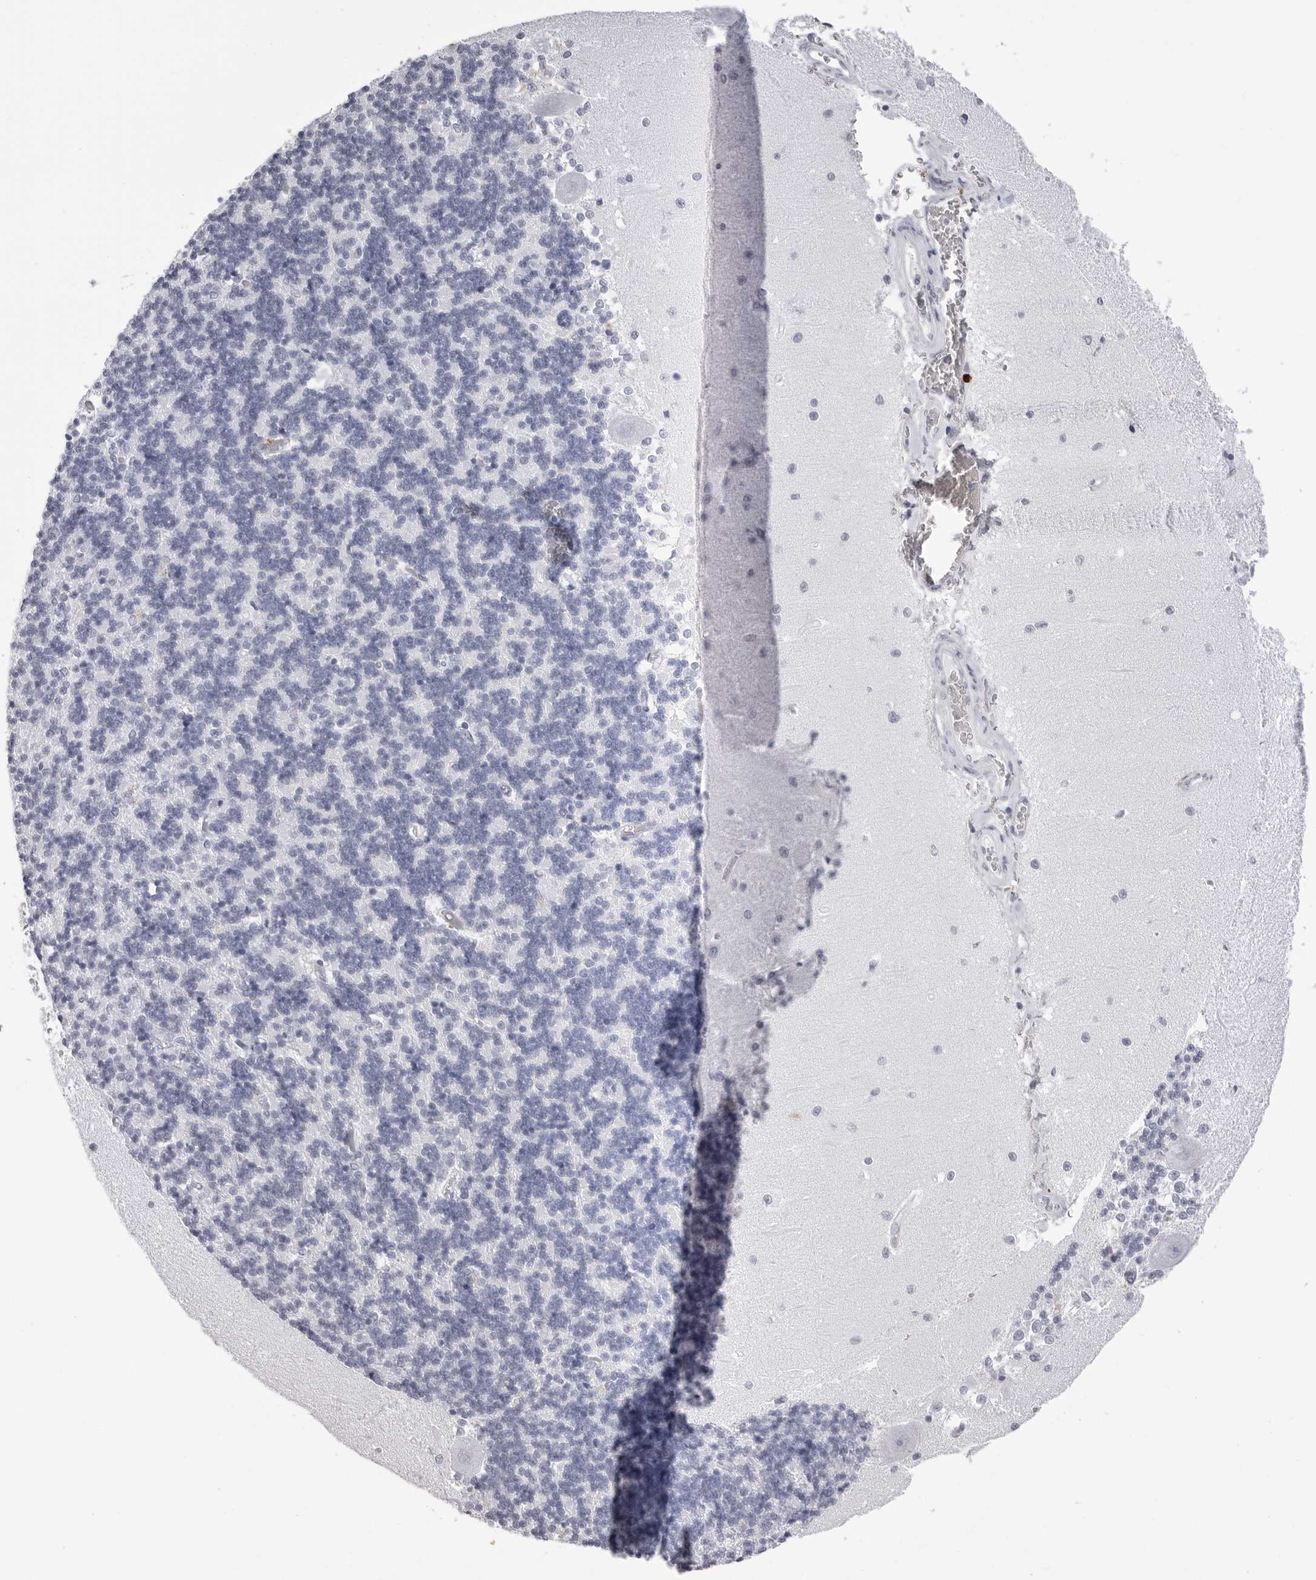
{"staining": {"intensity": "negative", "quantity": "none", "location": "none"}, "tissue": "cerebellum", "cell_type": "Cells in granular layer", "image_type": "normal", "snomed": [{"axis": "morphology", "description": "Normal tissue, NOS"}, {"axis": "topography", "description": "Cerebellum"}], "caption": "DAB immunohistochemical staining of unremarkable human cerebellum reveals no significant positivity in cells in granular layer.", "gene": "LGALS4", "patient": {"sex": "male", "age": 37}}